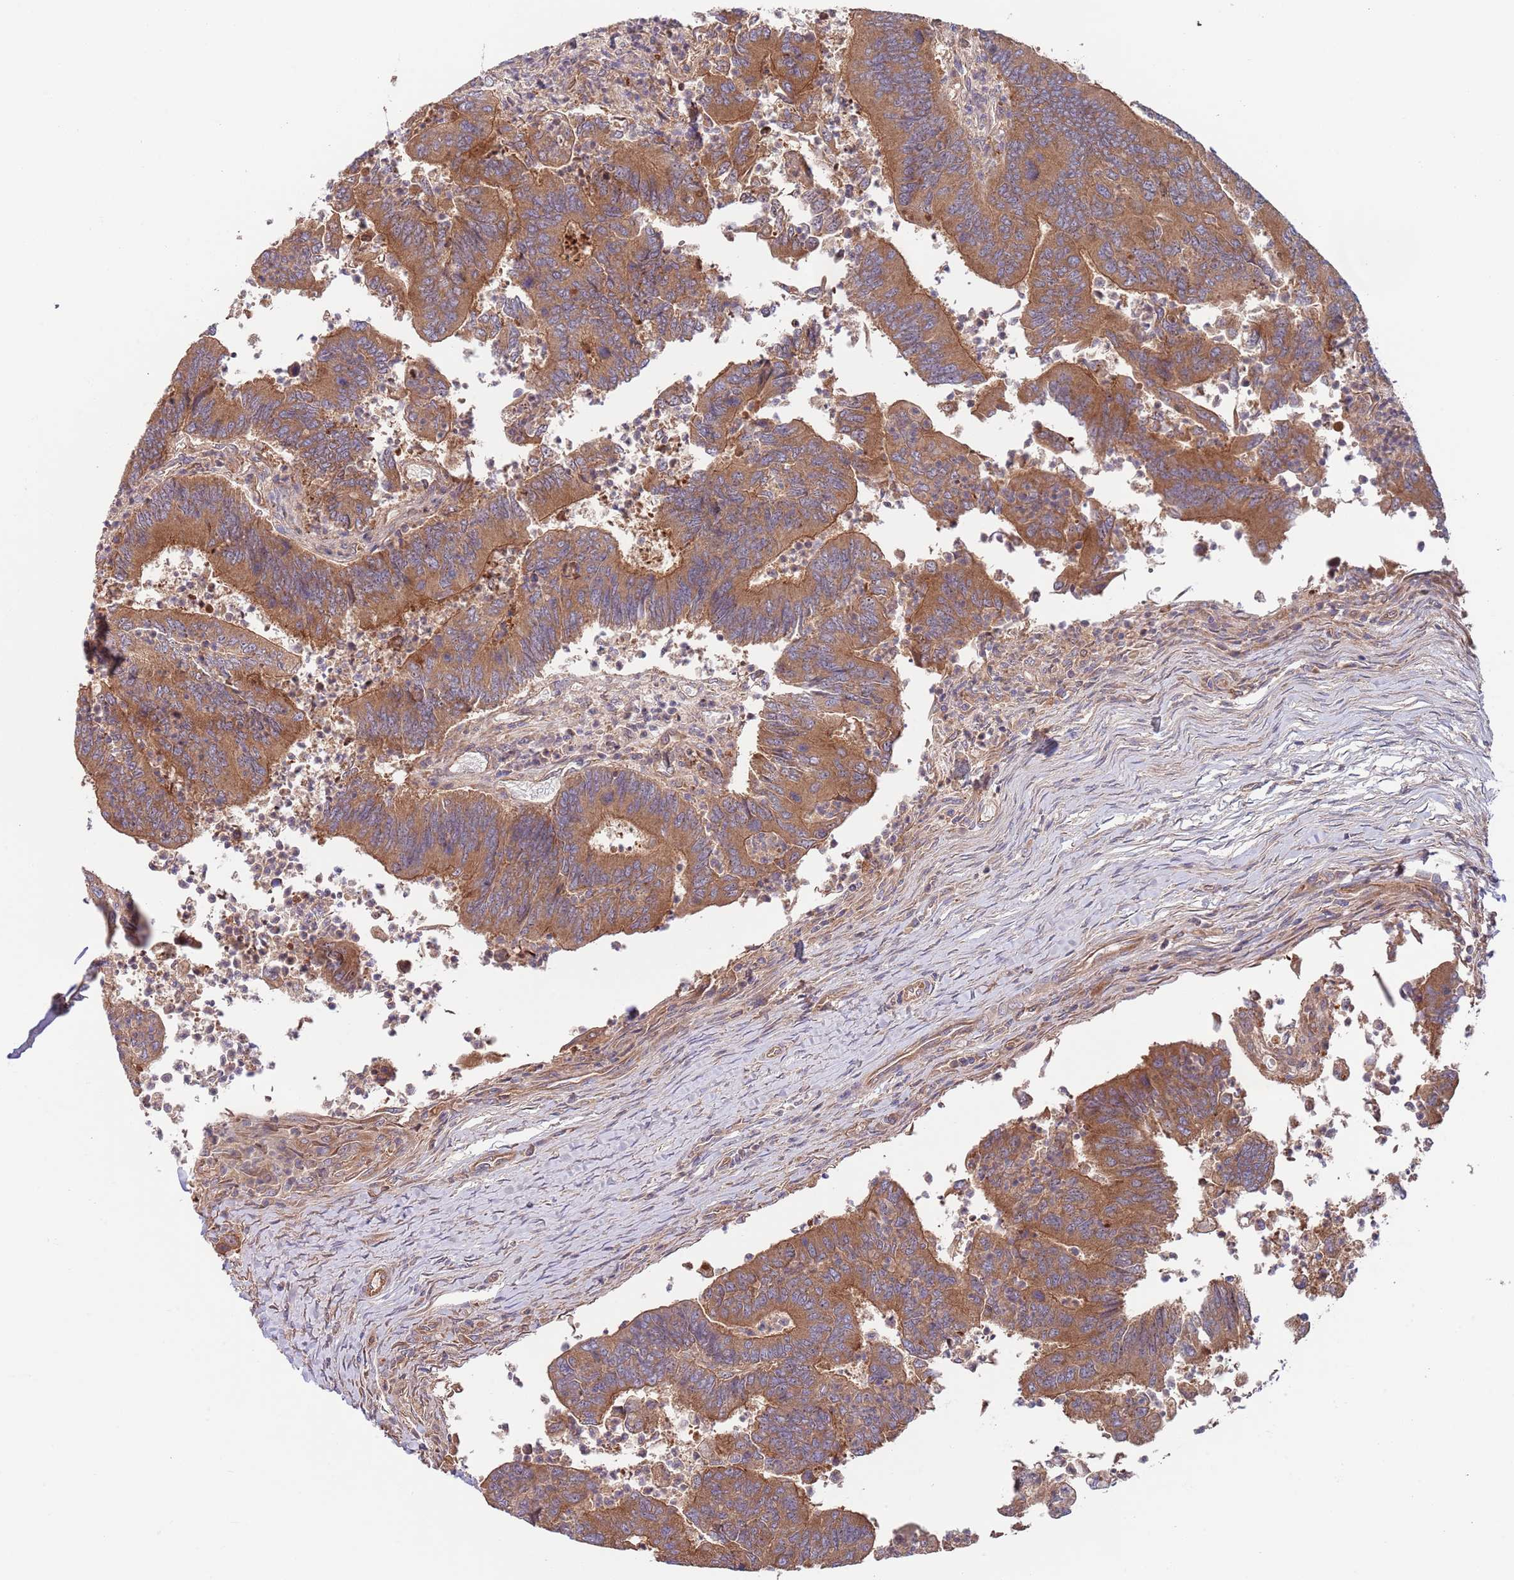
{"staining": {"intensity": "moderate", "quantity": ">75%", "location": "cytoplasmic/membranous"}, "tissue": "colorectal cancer", "cell_type": "Tumor cells", "image_type": "cancer", "snomed": [{"axis": "morphology", "description": "Adenocarcinoma, NOS"}, {"axis": "topography", "description": "Colon"}], "caption": "DAB (3,3'-diaminobenzidine) immunohistochemical staining of adenocarcinoma (colorectal) demonstrates moderate cytoplasmic/membranous protein expression in about >75% of tumor cells.", "gene": "EIF3F", "patient": {"sex": "female", "age": 67}}